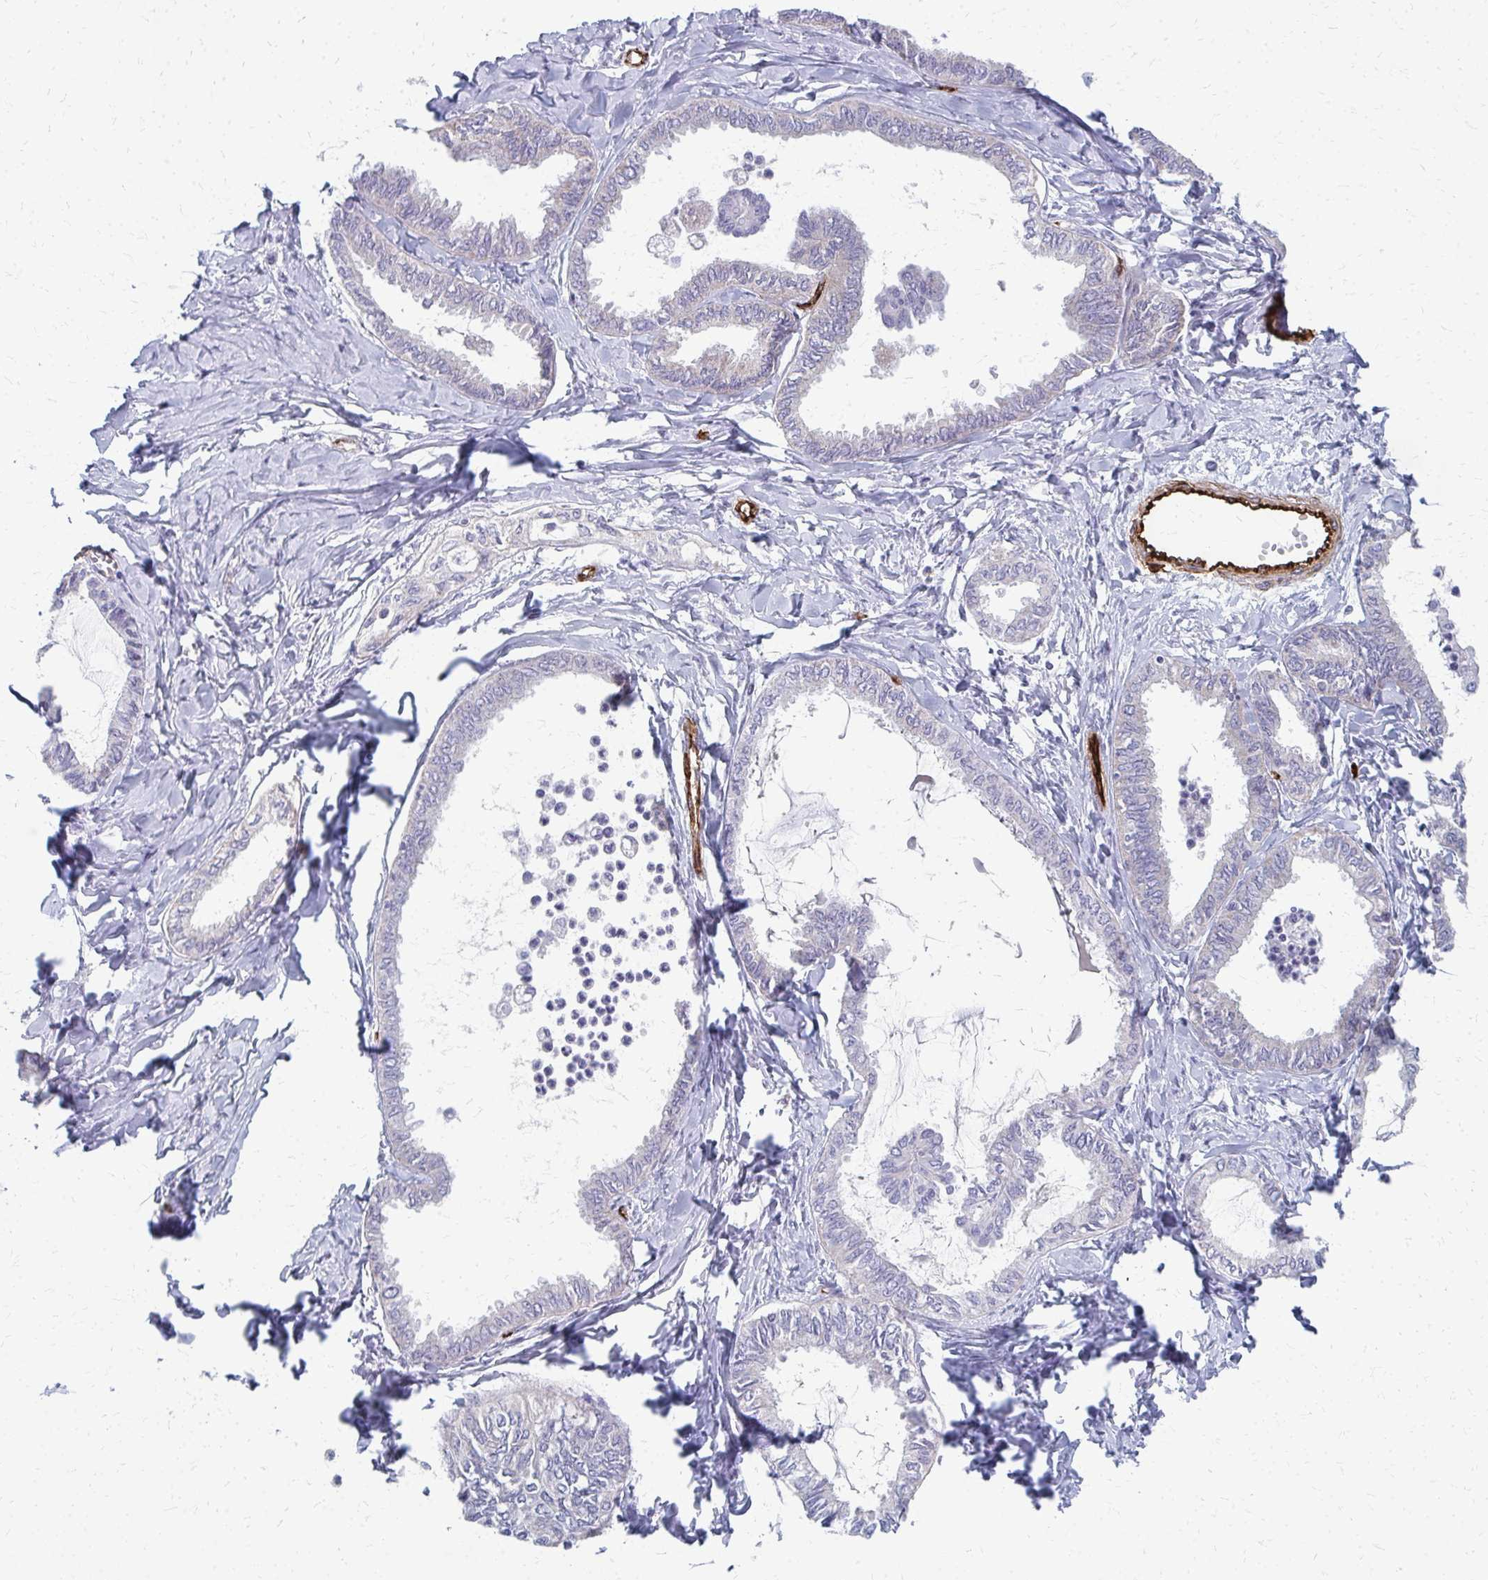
{"staining": {"intensity": "negative", "quantity": "none", "location": "none"}, "tissue": "ovarian cancer", "cell_type": "Tumor cells", "image_type": "cancer", "snomed": [{"axis": "morphology", "description": "Carcinoma, endometroid"}, {"axis": "topography", "description": "Ovary"}], "caption": "Tumor cells are negative for brown protein staining in ovarian cancer.", "gene": "ADIPOQ", "patient": {"sex": "female", "age": 70}}